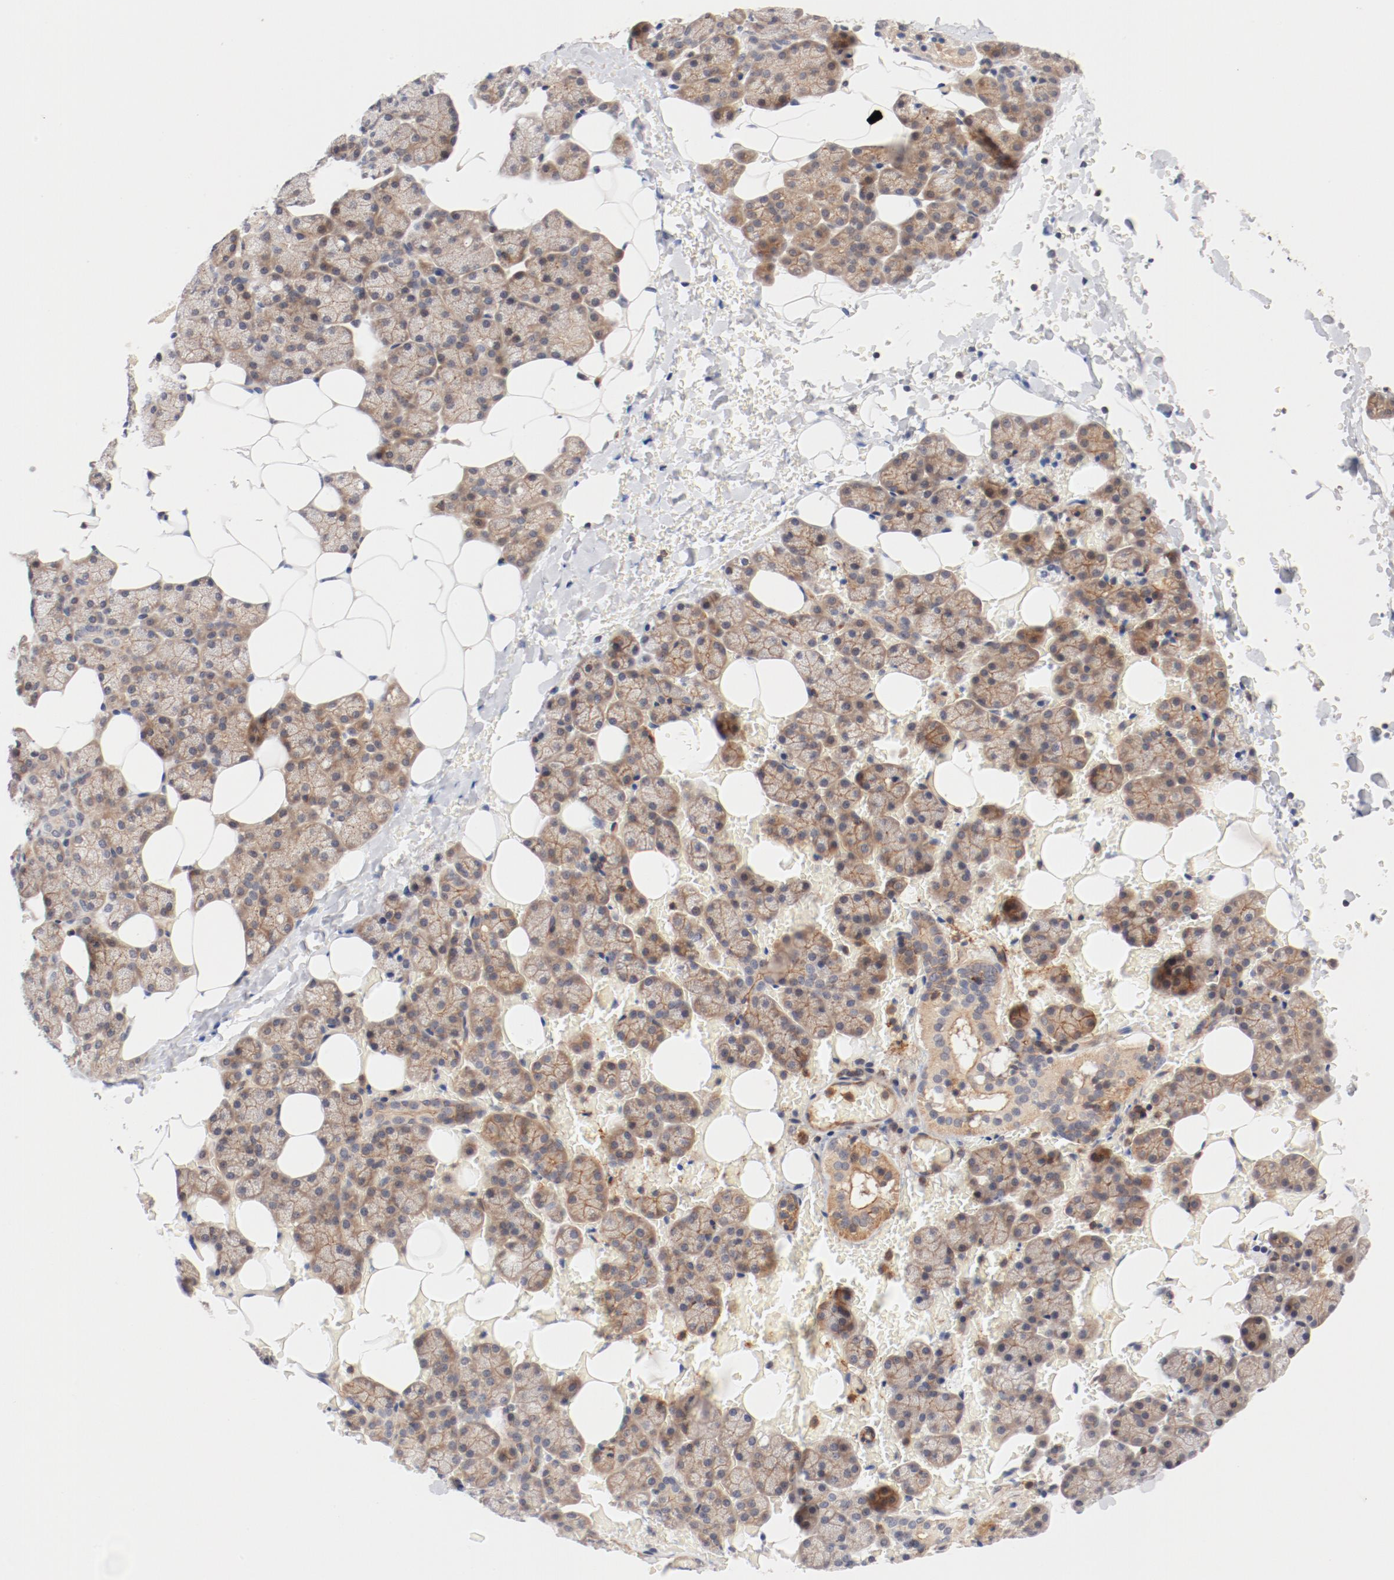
{"staining": {"intensity": "moderate", "quantity": ">75%", "location": "cytoplasmic/membranous"}, "tissue": "salivary gland", "cell_type": "Glandular cells", "image_type": "normal", "snomed": [{"axis": "morphology", "description": "Normal tissue, NOS"}, {"axis": "topography", "description": "Lymph node"}, {"axis": "topography", "description": "Salivary gland"}], "caption": "Immunohistochemical staining of benign salivary gland demonstrates medium levels of moderate cytoplasmic/membranous positivity in about >75% of glandular cells.", "gene": "ZNF267", "patient": {"sex": "male", "age": 8}}